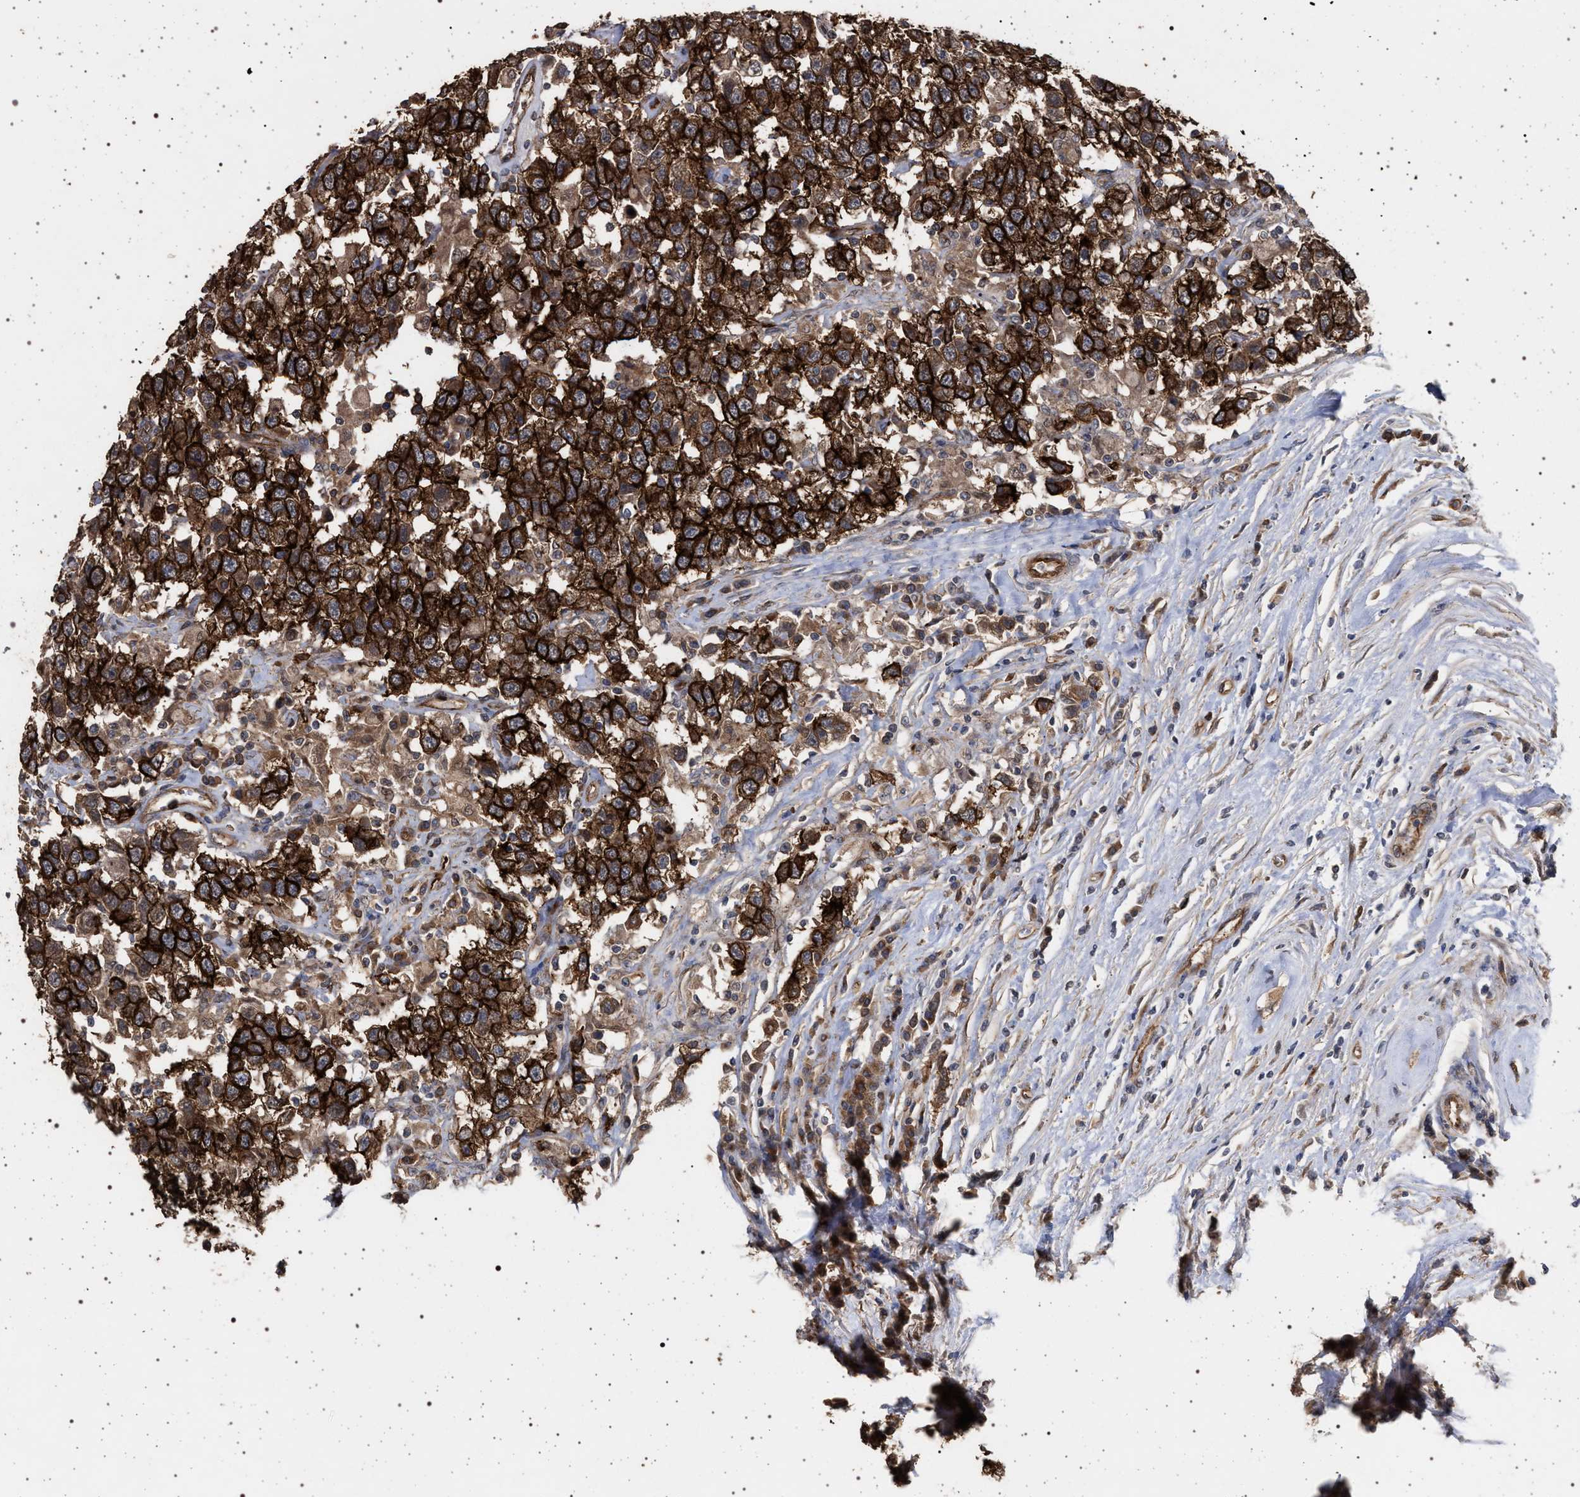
{"staining": {"intensity": "strong", "quantity": ">75%", "location": "cytoplasmic/membranous"}, "tissue": "testis cancer", "cell_type": "Tumor cells", "image_type": "cancer", "snomed": [{"axis": "morphology", "description": "Seminoma, NOS"}, {"axis": "topography", "description": "Testis"}], "caption": "Brown immunohistochemical staining in seminoma (testis) reveals strong cytoplasmic/membranous expression in about >75% of tumor cells. The staining is performed using DAB brown chromogen to label protein expression. The nuclei are counter-stained blue using hematoxylin.", "gene": "IFT20", "patient": {"sex": "male", "age": 41}}